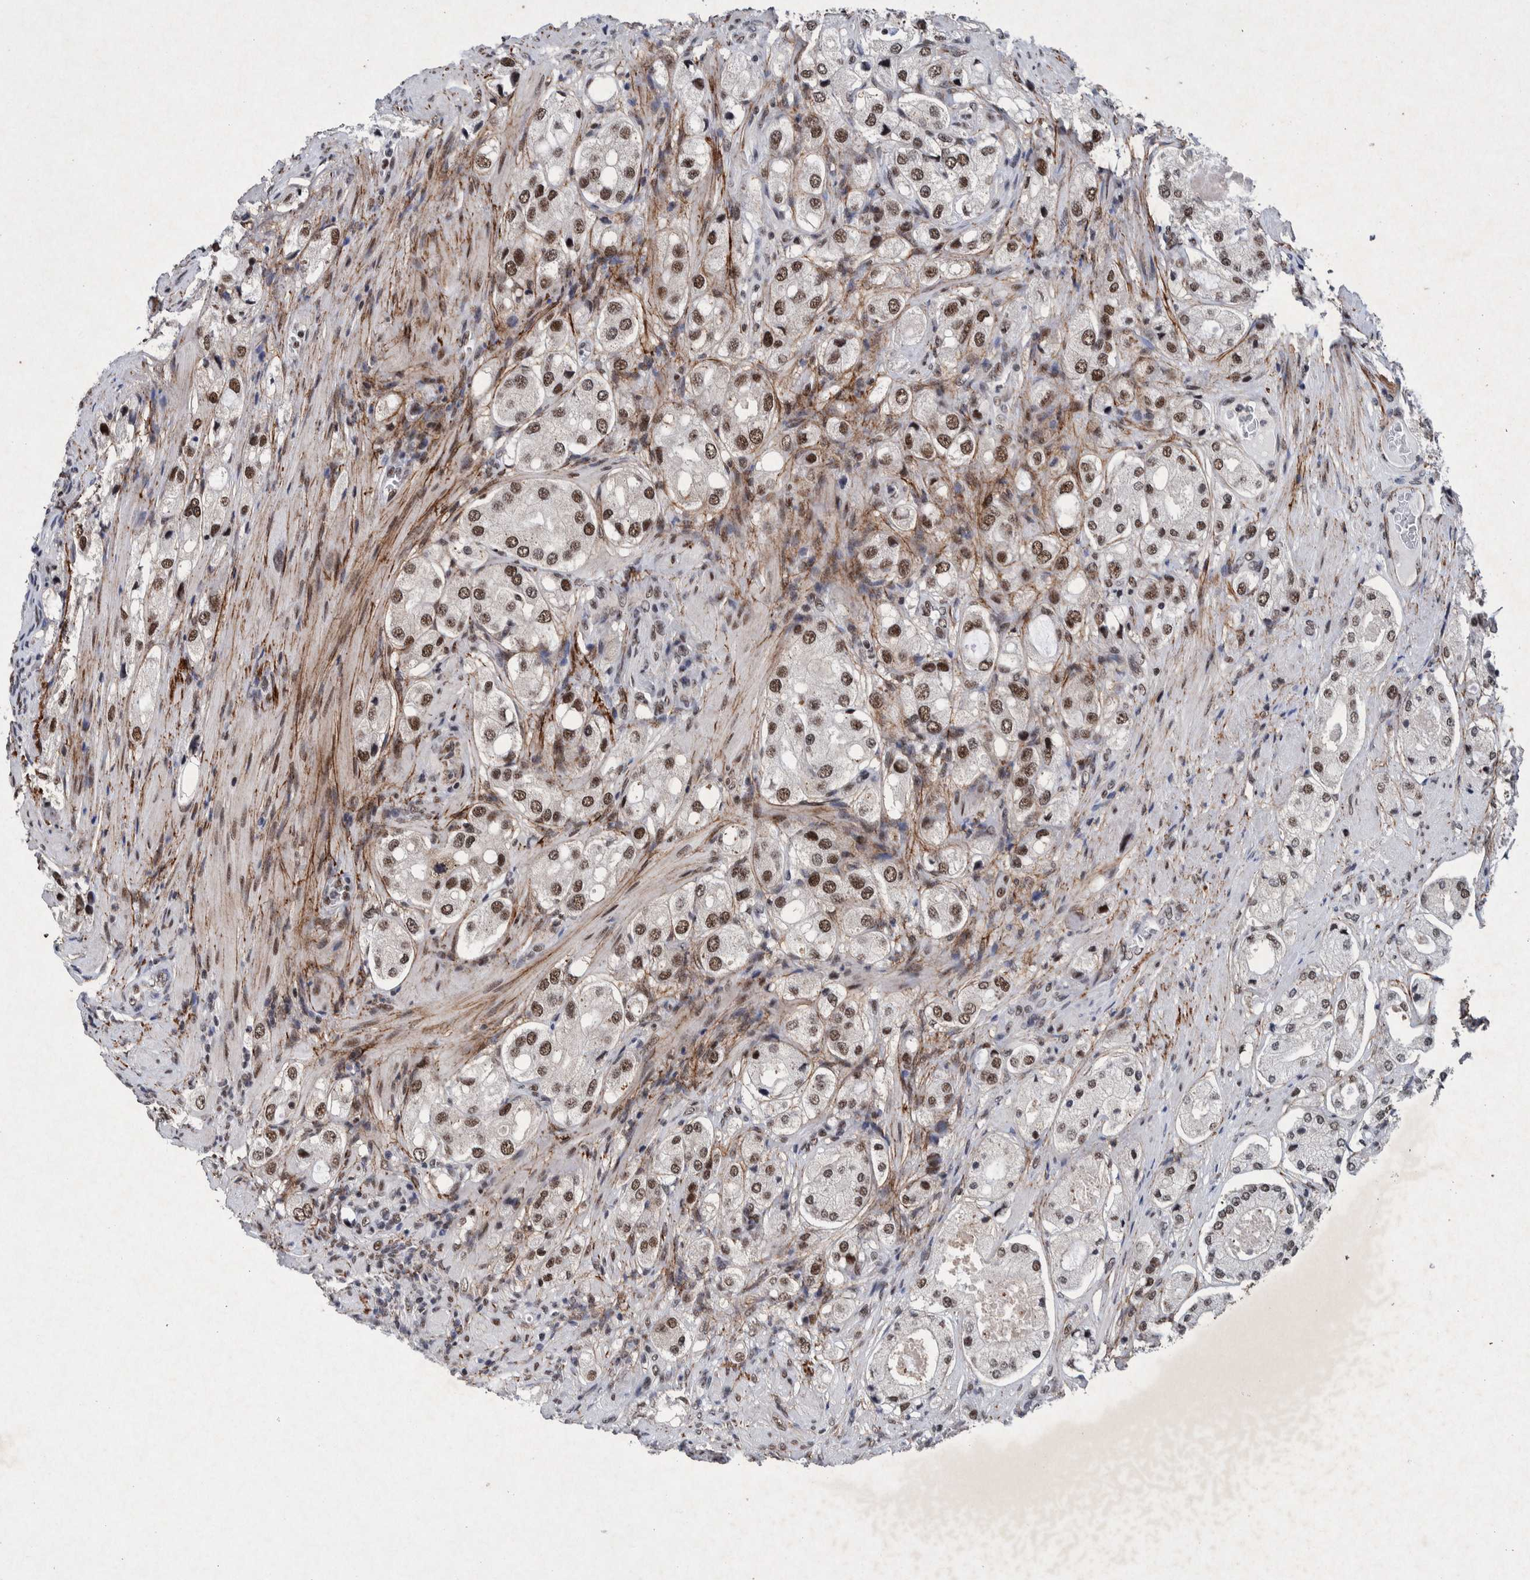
{"staining": {"intensity": "moderate", "quantity": ">75%", "location": "nuclear"}, "tissue": "prostate cancer", "cell_type": "Tumor cells", "image_type": "cancer", "snomed": [{"axis": "morphology", "description": "Adenocarcinoma, High grade"}, {"axis": "topography", "description": "Prostate"}], "caption": "Tumor cells exhibit medium levels of moderate nuclear expression in about >75% of cells in human prostate high-grade adenocarcinoma.", "gene": "TAF10", "patient": {"sex": "male", "age": 65}}